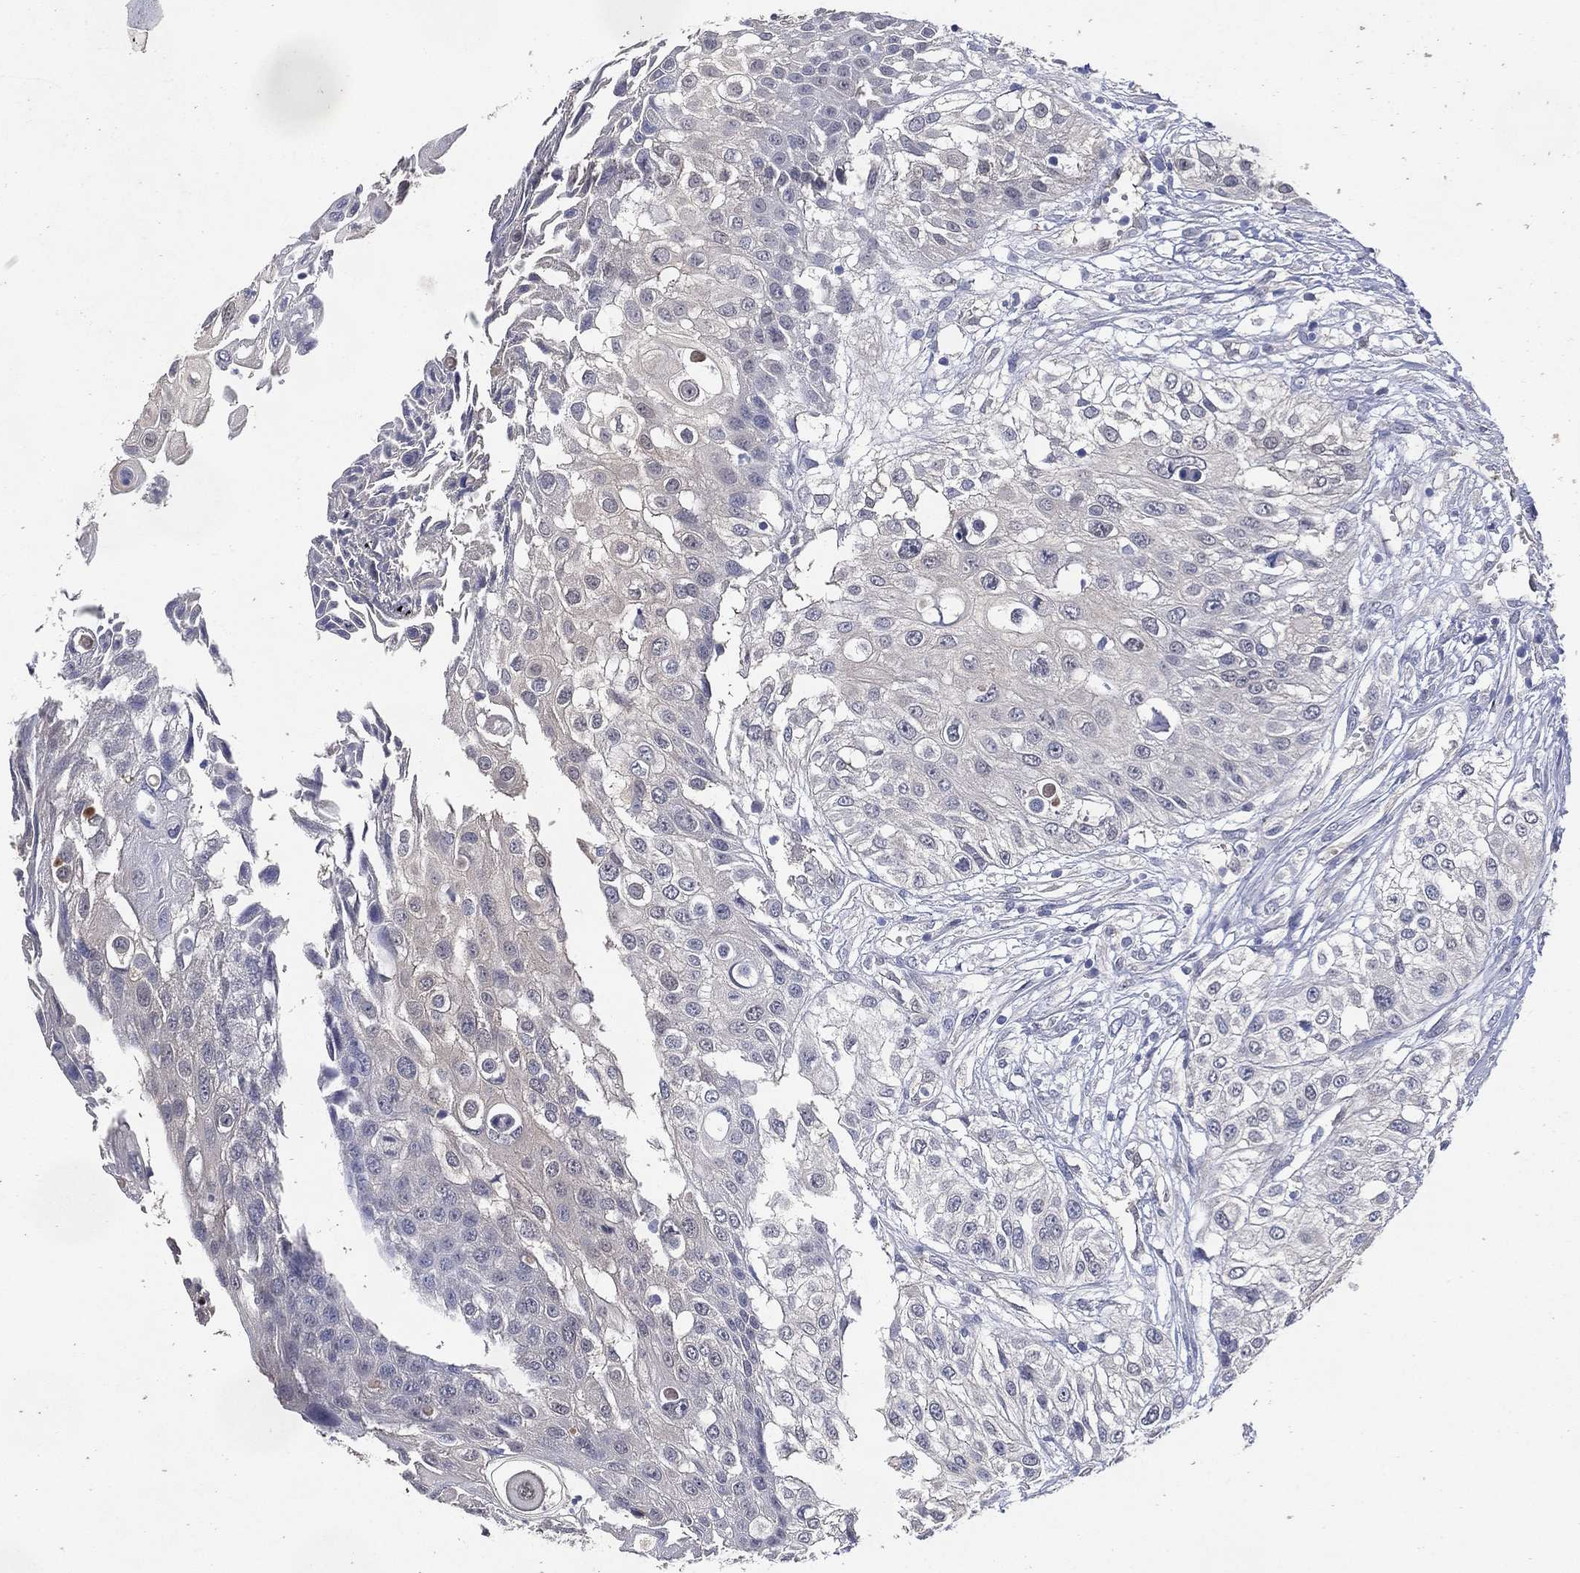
{"staining": {"intensity": "weak", "quantity": "<25%", "location": "cytoplasmic/membranous"}, "tissue": "urothelial cancer", "cell_type": "Tumor cells", "image_type": "cancer", "snomed": [{"axis": "morphology", "description": "Urothelial carcinoma, High grade"}, {"axis": "topography", "description": "Urinary bladder"}], "caption": "An immunohistochemistry (IHC) image of urothelial carcinoma (high-grade) is shown. There is no staining in tumor cells of urothelial carcinoma (high-grade).", "gene": "AK1", "patient": {"sex": "female", "age": 79}}